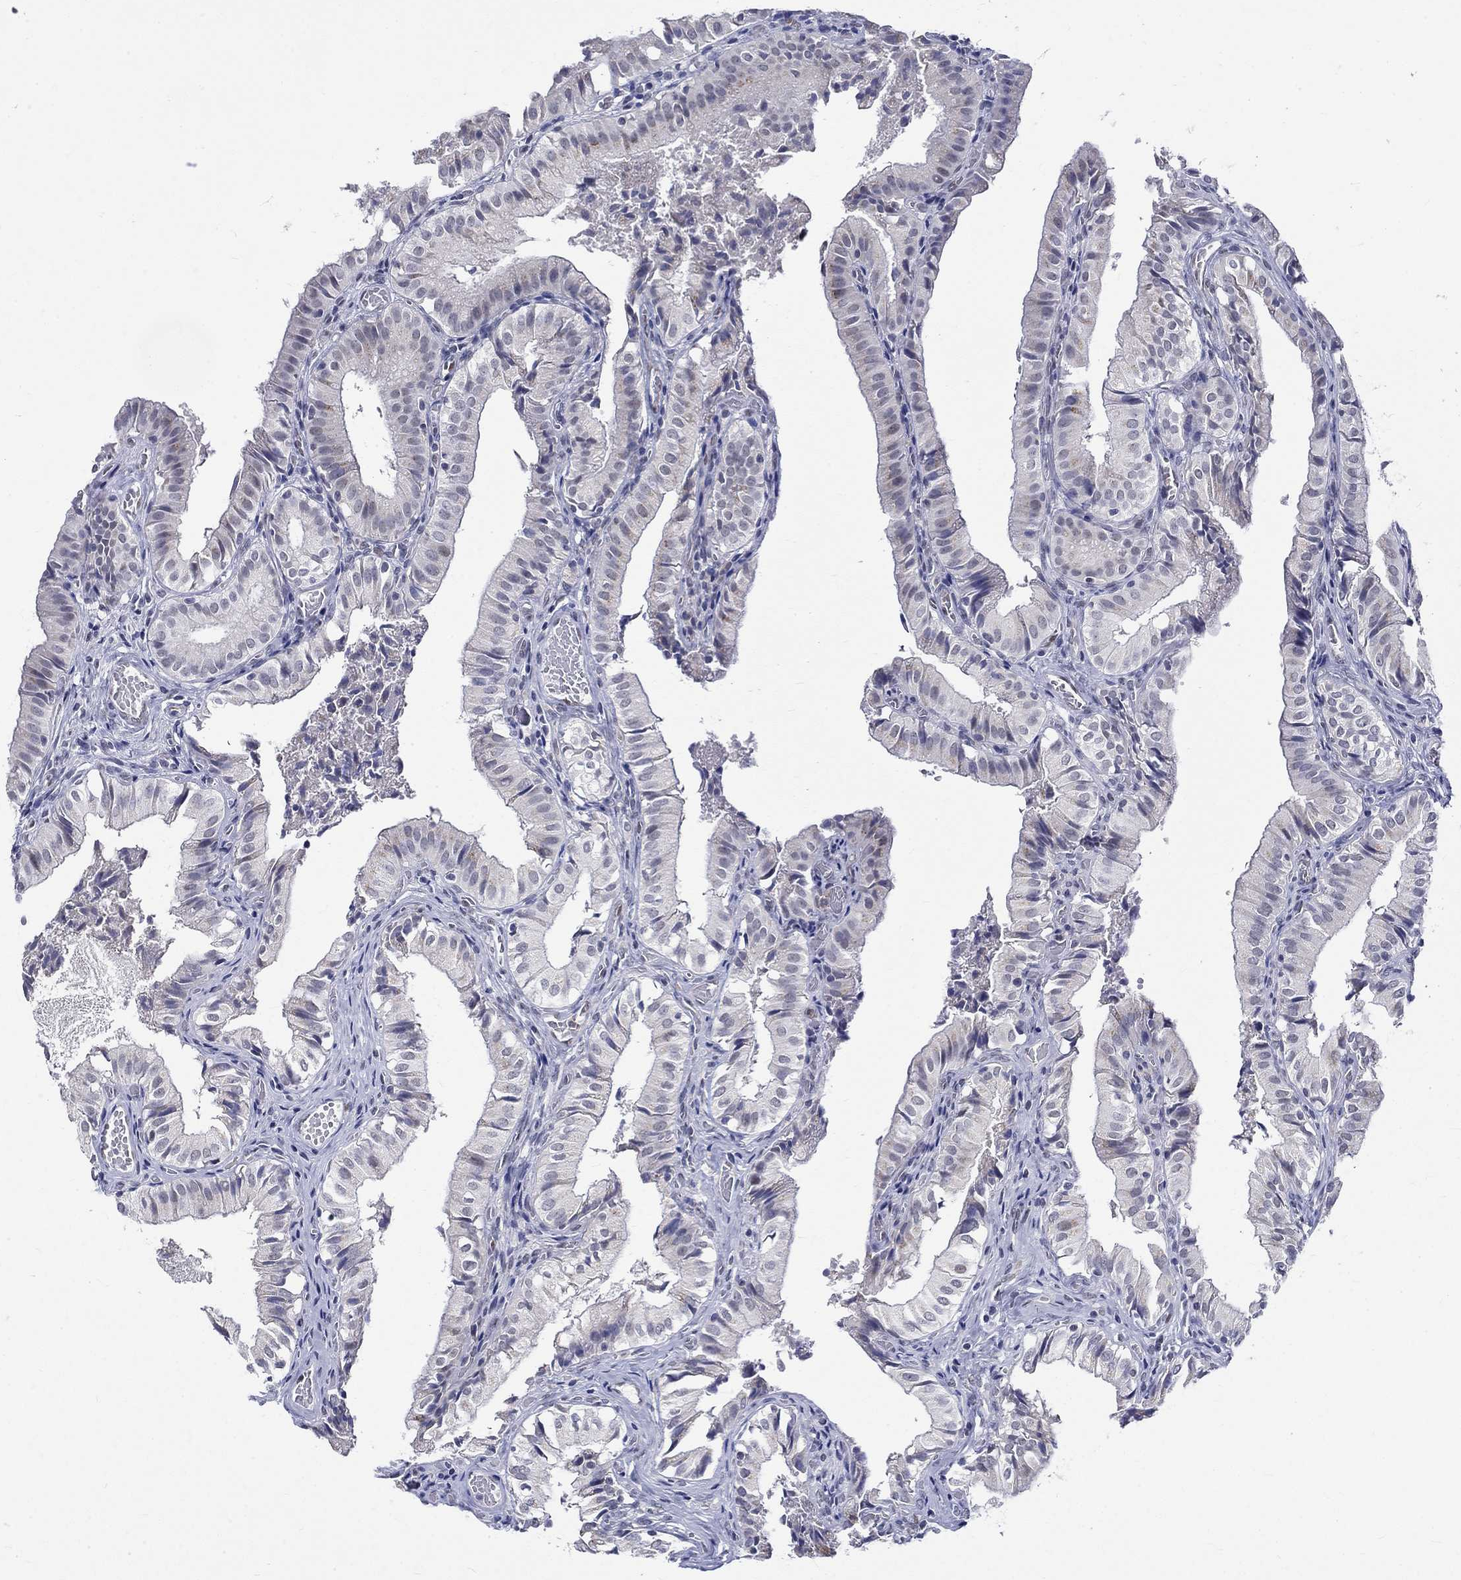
{"staining": {"intensity": "negative", "quantity": "none", "location": "none"}, "tissue": "gallbladder", "cell_type": "Glandular cells", "image_type": "normal", "snomed": [{"axis": "morphology", "description": "Normal tissue, NOS"}, {"axis": "topography", "description": "Gallbladder"}], "caption": "Immunohistochemistry image of benign gallbladder: human gallbladder stained with DAB (3,3'-diaminobenzidine) reveals no significant protein positivity in glandular cells. Brightfield microscopy of immunohistochemistry (IHC) stained with DAB (brown) and hematoxylin (blue), captured at high magnification.", "gene": "ST6GALNAC1", "patient": {"sex": "female", "age": 47}}